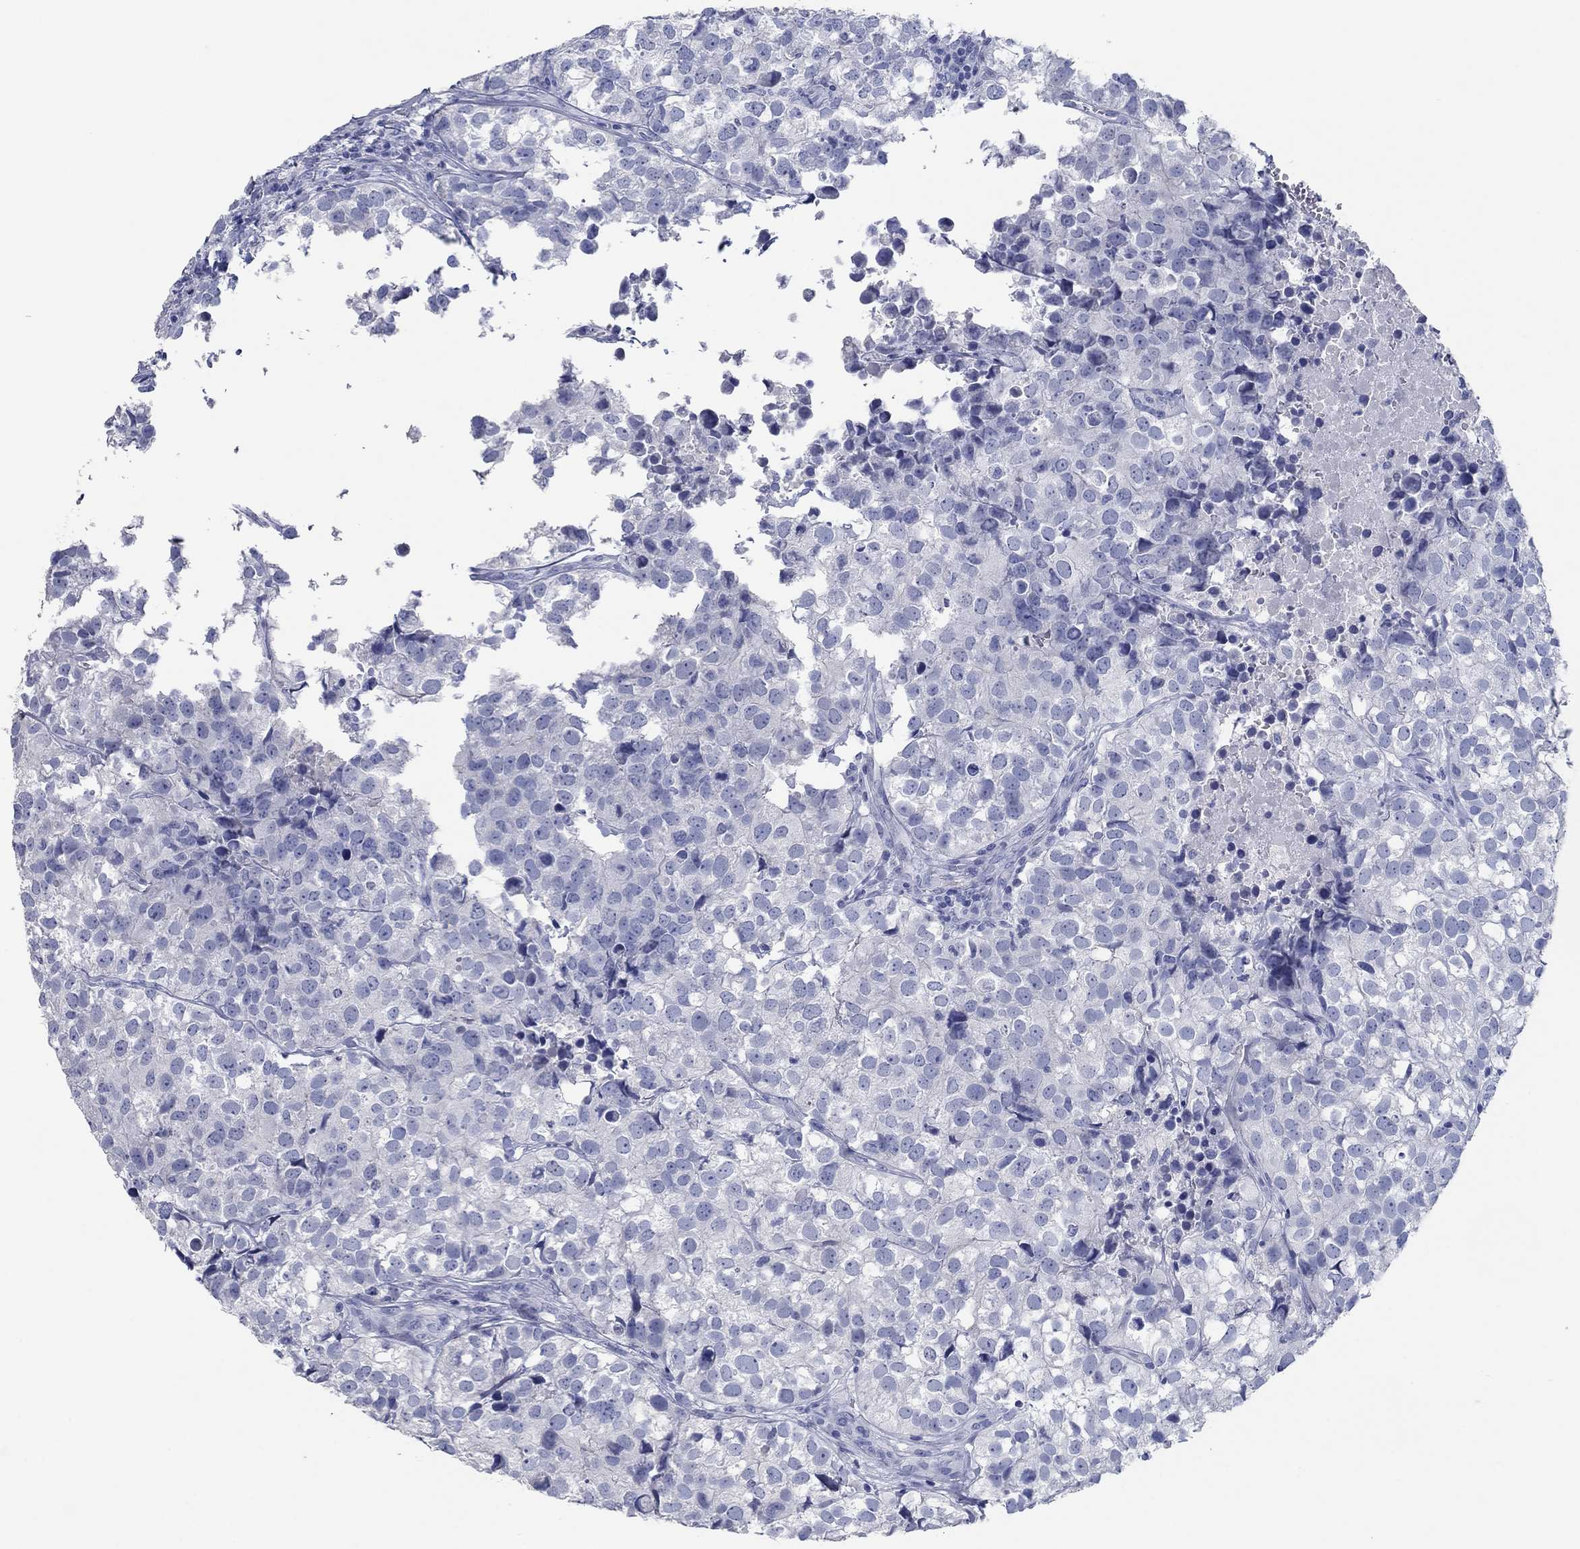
{"staining": {"intensity": "negative", "quantity": "none", "location": "none"}, "tissue": "breast cancer", "cell_type": "Tumor cells", "image_type": "cancer", "snomed": [{"axis": "morphology", "description": "Duct carcinoma"}, {"axis": "topography", "description": "Breast"}], "caption": "Tumor cells are negative for protein expression in human breast cancer.", "gene": "POU5F1", "patient": {"sex": "female", "age": 30}}